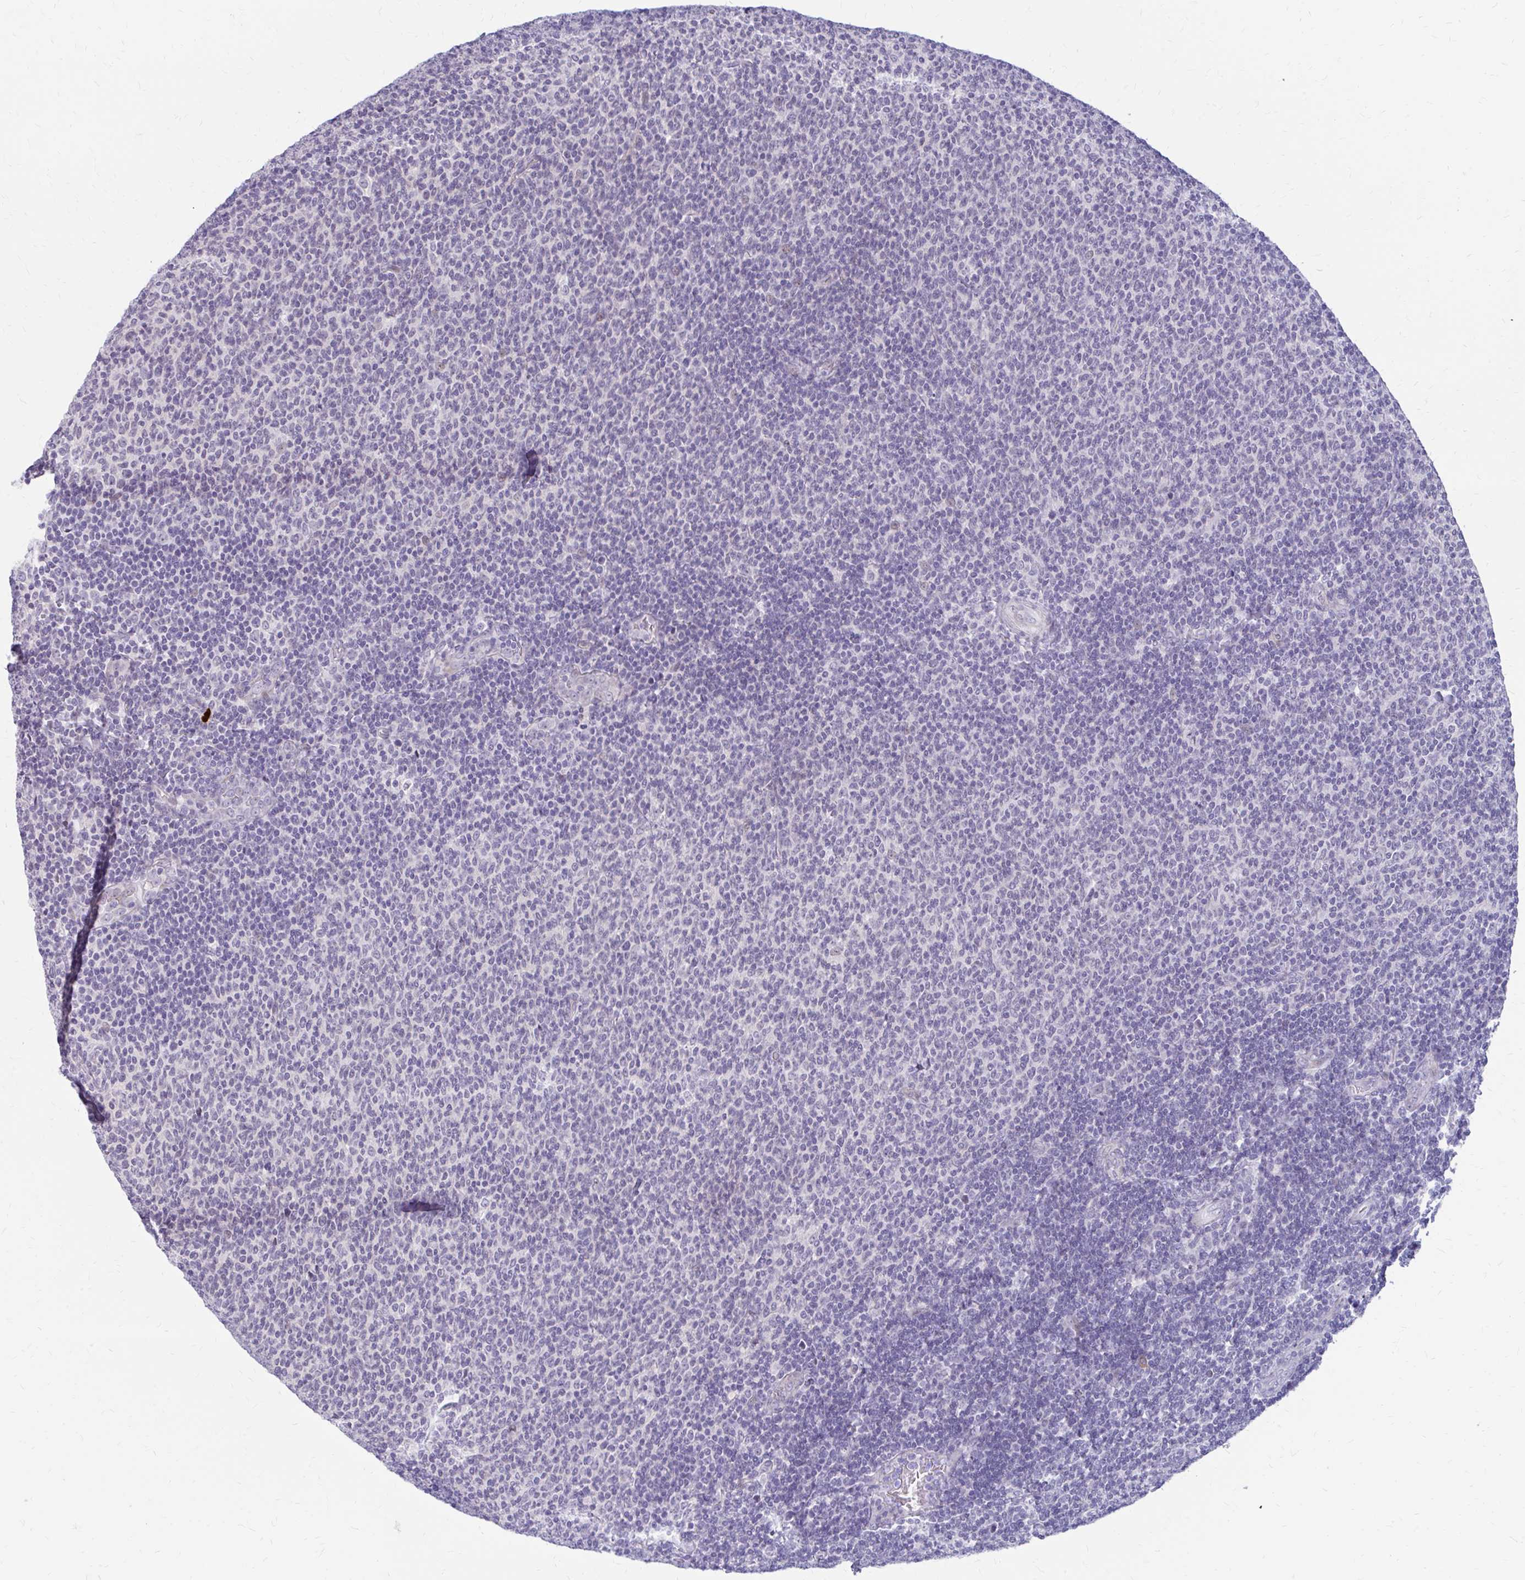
{"staining": {"intensity": "negative", "quantity": "none", "location": "none"}, "tissue": "lymphoma", "cell_type": "Tumor cells", "image_type": "cancer", "snomed": [{"axis": "morphology", "description": "Malignant lymphoma, non-Hodgkin's type, Low grade"}, {"axis": "topography", "description": "Lymph node"}], "caption": "This is an IHC image of low-grade malignant lymphoma, non-Hodgkin's type. There is no staining in tumor cells.", "gene": "RGS16", "patient": {"sex": "male", "age": 52}}